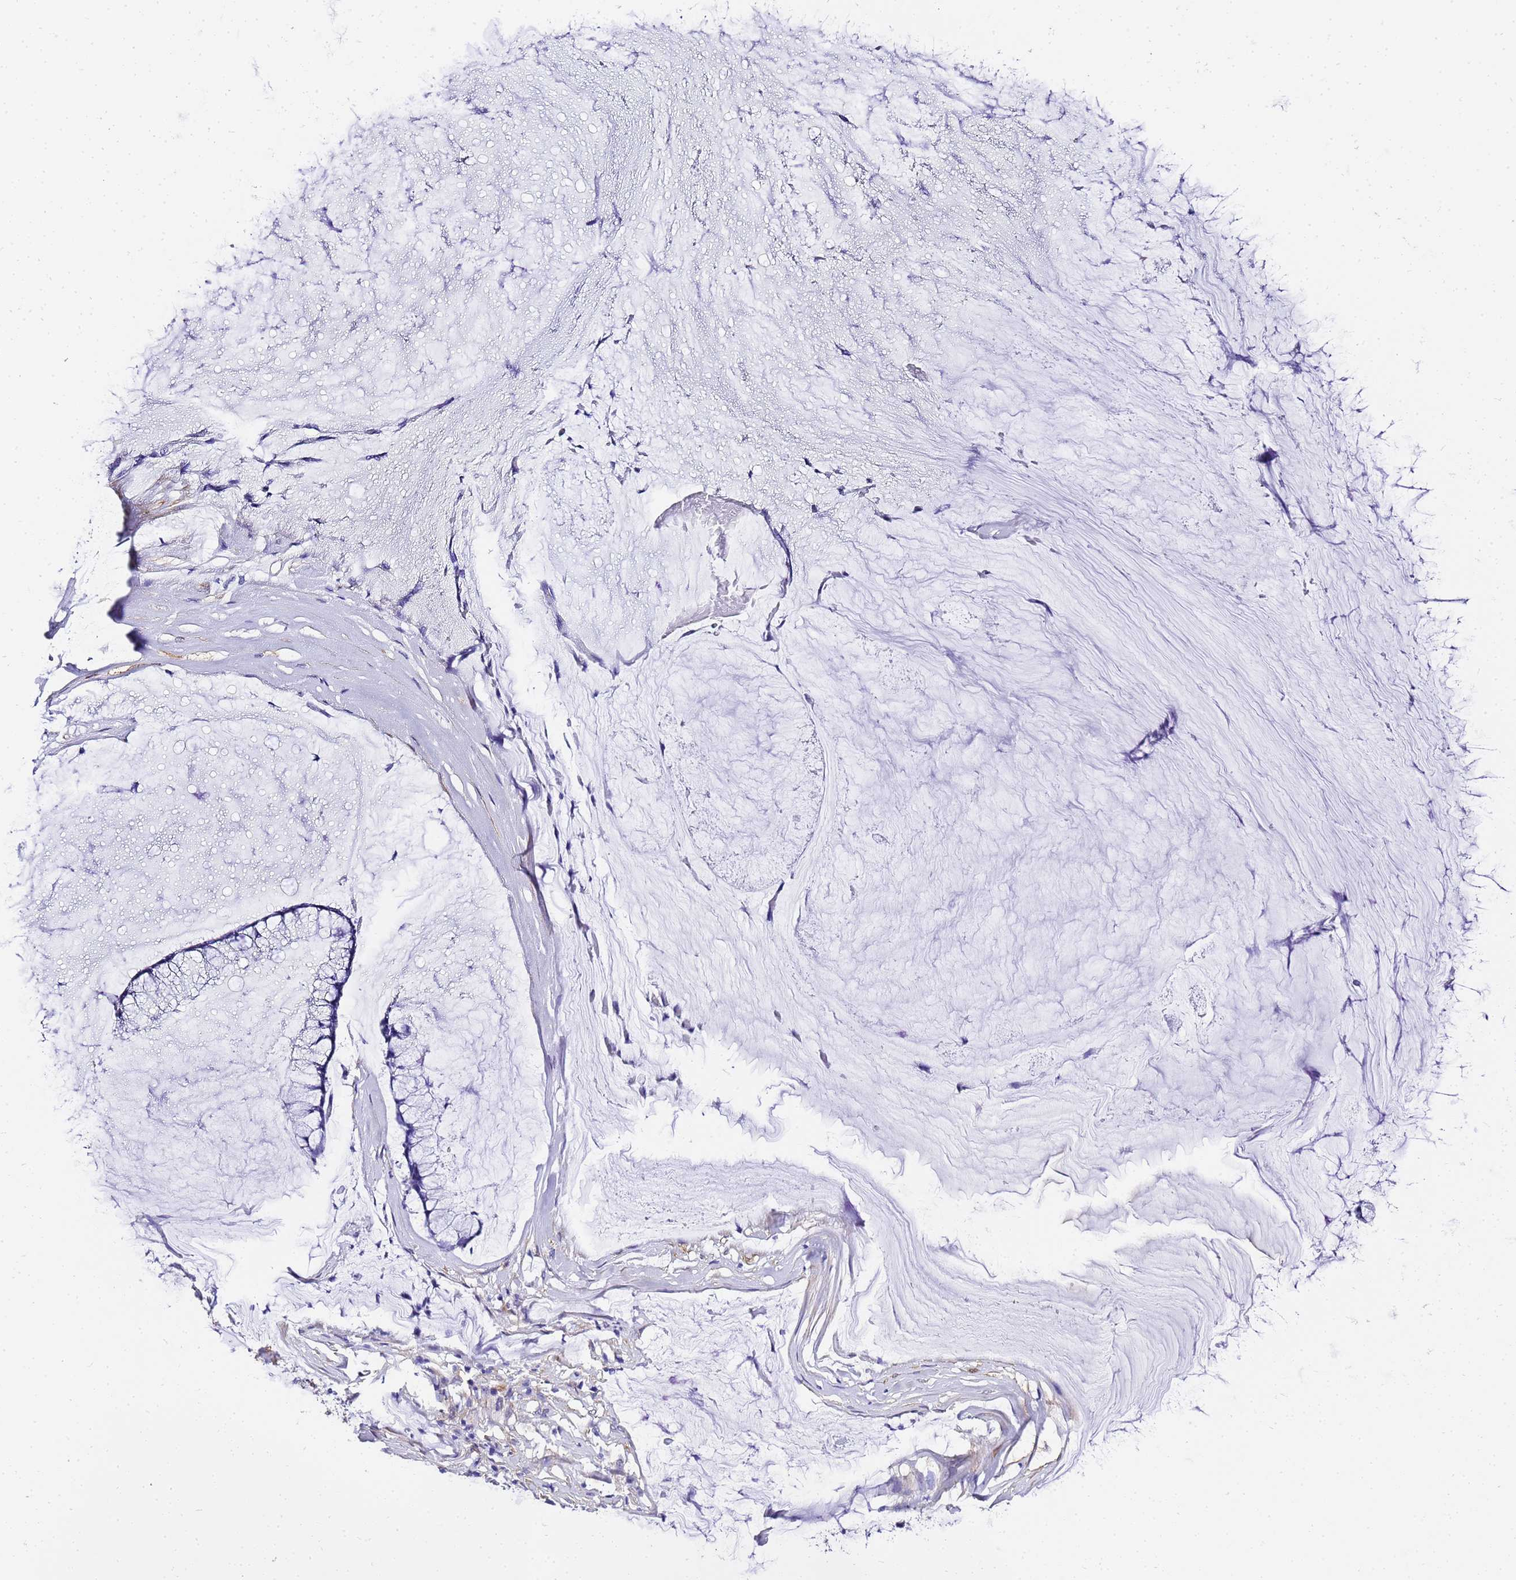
{"staining": {"intensity": "negative", "quantity": "none", "location": "none"}, "tissue": "ovarian cancer", "cell_type": "Tumor cells", "image_type": "cancer", "snomed": [{"axis": "morphology", "description": "Cystadenocarcinoma, mucinous, NOS"}, {"axis": "topography", "description": "Ovary"}], "caption": "High power microscopy image of an immunohistochemistry image of mucinous cystadenocarcinoma (ovarian), revealing no significant staining in tumor cells. (IHC, brightfield microscopy, high magnification).", "gene": "HSPB6", "patient": {"sex": "female", "age": 42}}